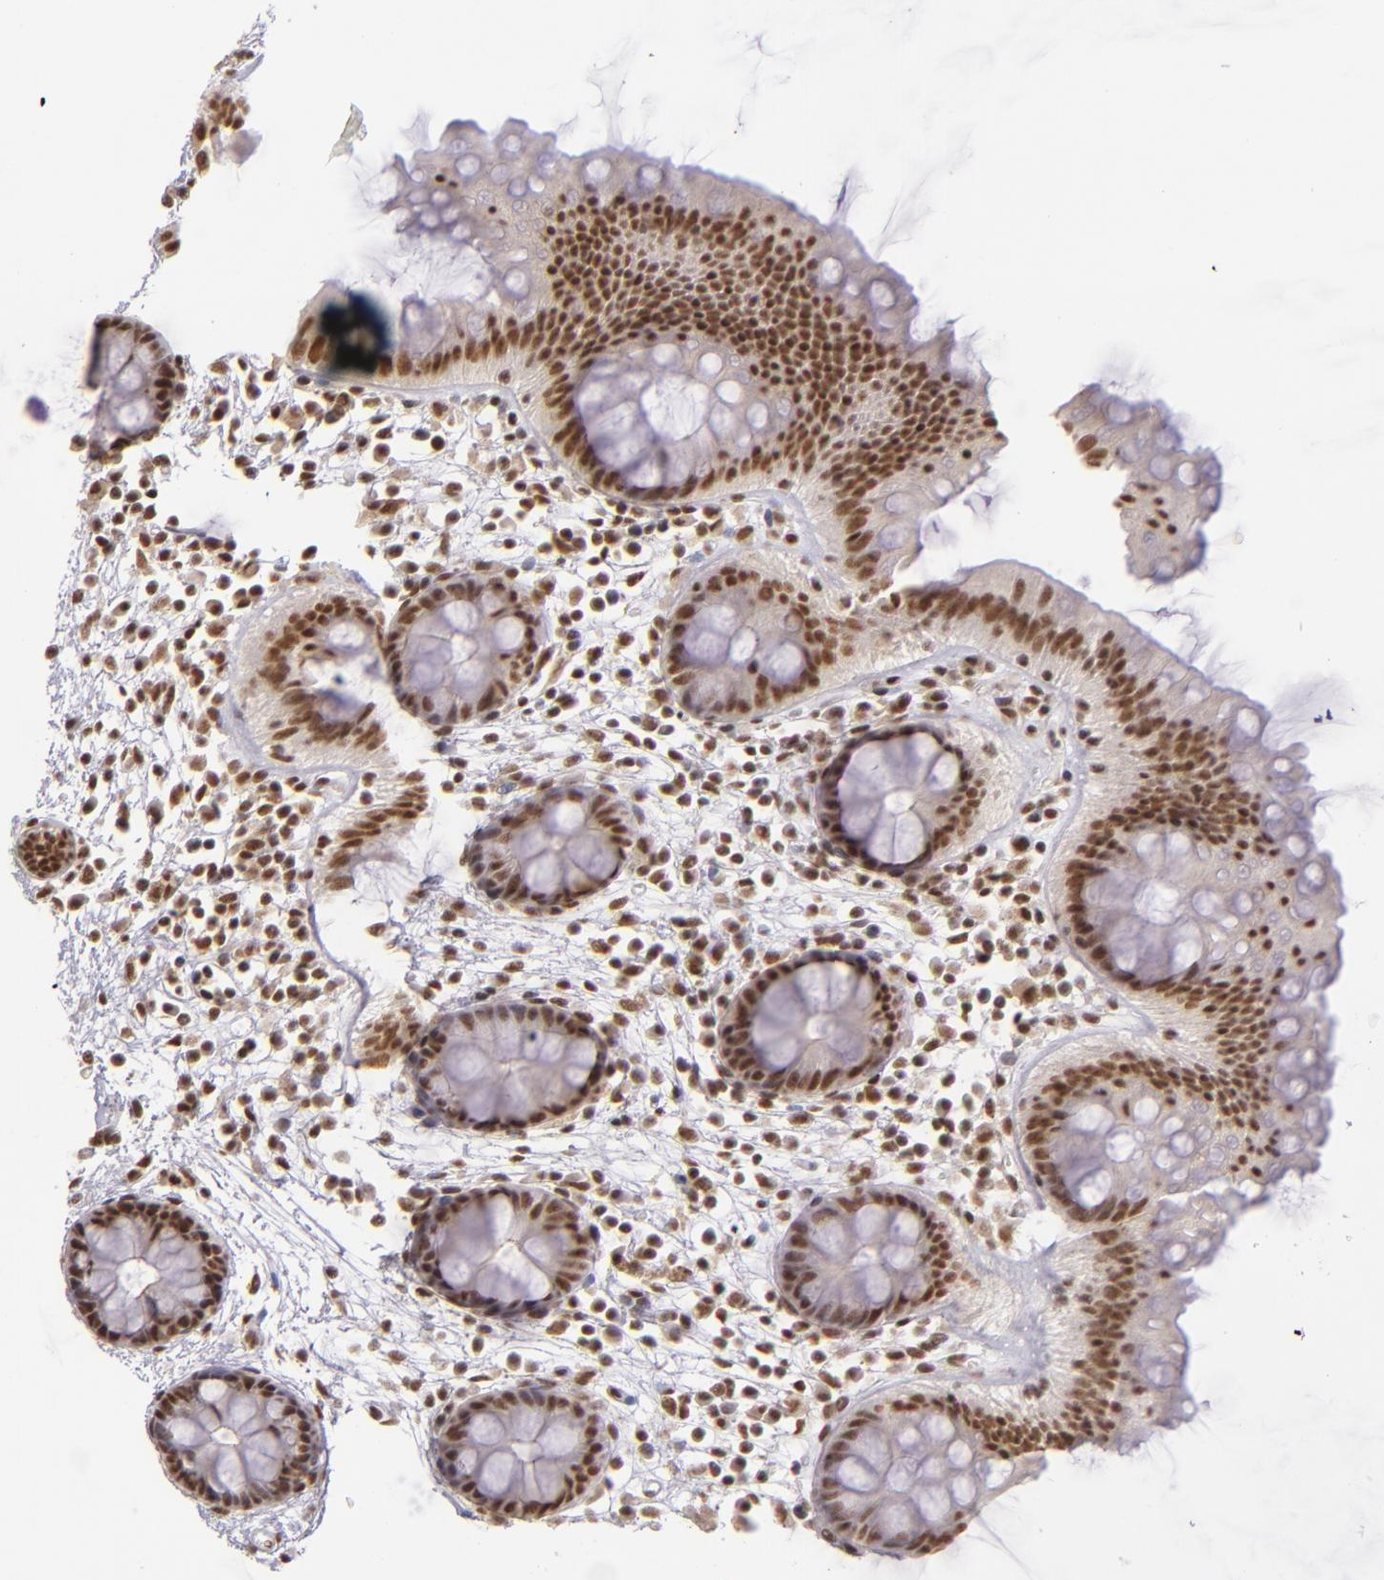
{"staining": {"intensity": "strong", "quantity": ">75%", "location": "nuclear"}, "tissue": "colon", "cell_type": "Glandular cells", "image_type": "normal", "snomed": [{"axis": "morphology", "description": "Normal tissue, NOS"}, {"axis": "topography", "description": "Smooth muscle"}, {"axis": "topography", "description": "Colon"}], "caption": "A micrograph of human colon stained for a protein displays strong nuclear brown staining in glandular cells. Using DAB (3,3'-diaminobenzidine) (brown) and hematoxylin (blue) stains, captured at high magnification using brightfield microscopy.", "gene": "ZNF148", "patient": {"sex": "male", "age": 67}}